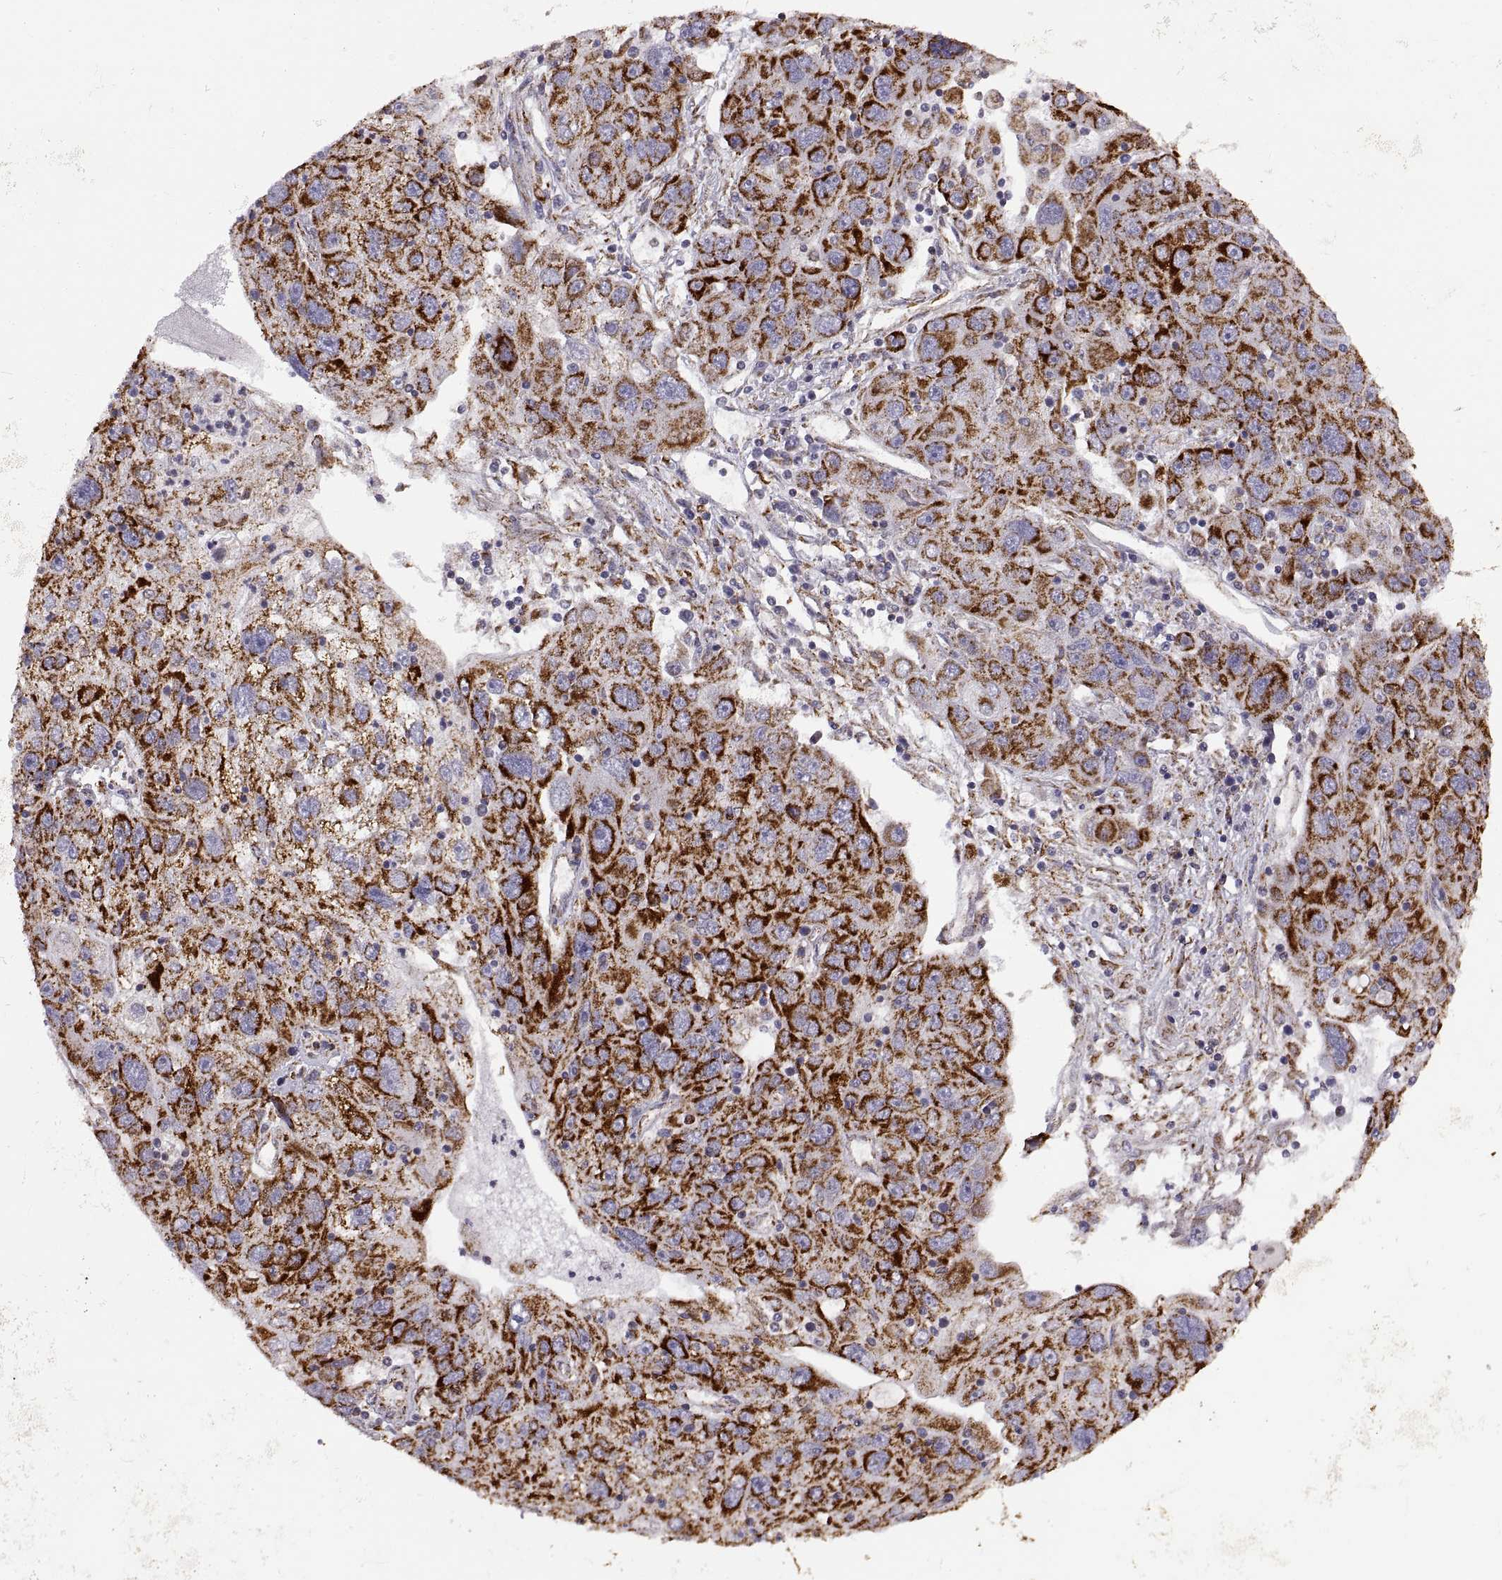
{"staining": {"intensity": "strong", "quantity": ">75%", "location": "cytoplasmic/membranous"}, "tissue": "stomach cancer", "cell_type": "Tumor cells", "image_type": "cancer", "snomed": [{"axis": "morphology", "description": "Adenocarcinoma, NOS"}, {"axis": "topography", "description": "Stomach"}], "caption": "Protein analysis of stomach cancer tissue reveals strong cytoplasmic/membranous expression in approximately >75% of tumor cells.", "gene": "ARSD", "patient": {"sex": "male", "age": 56}}